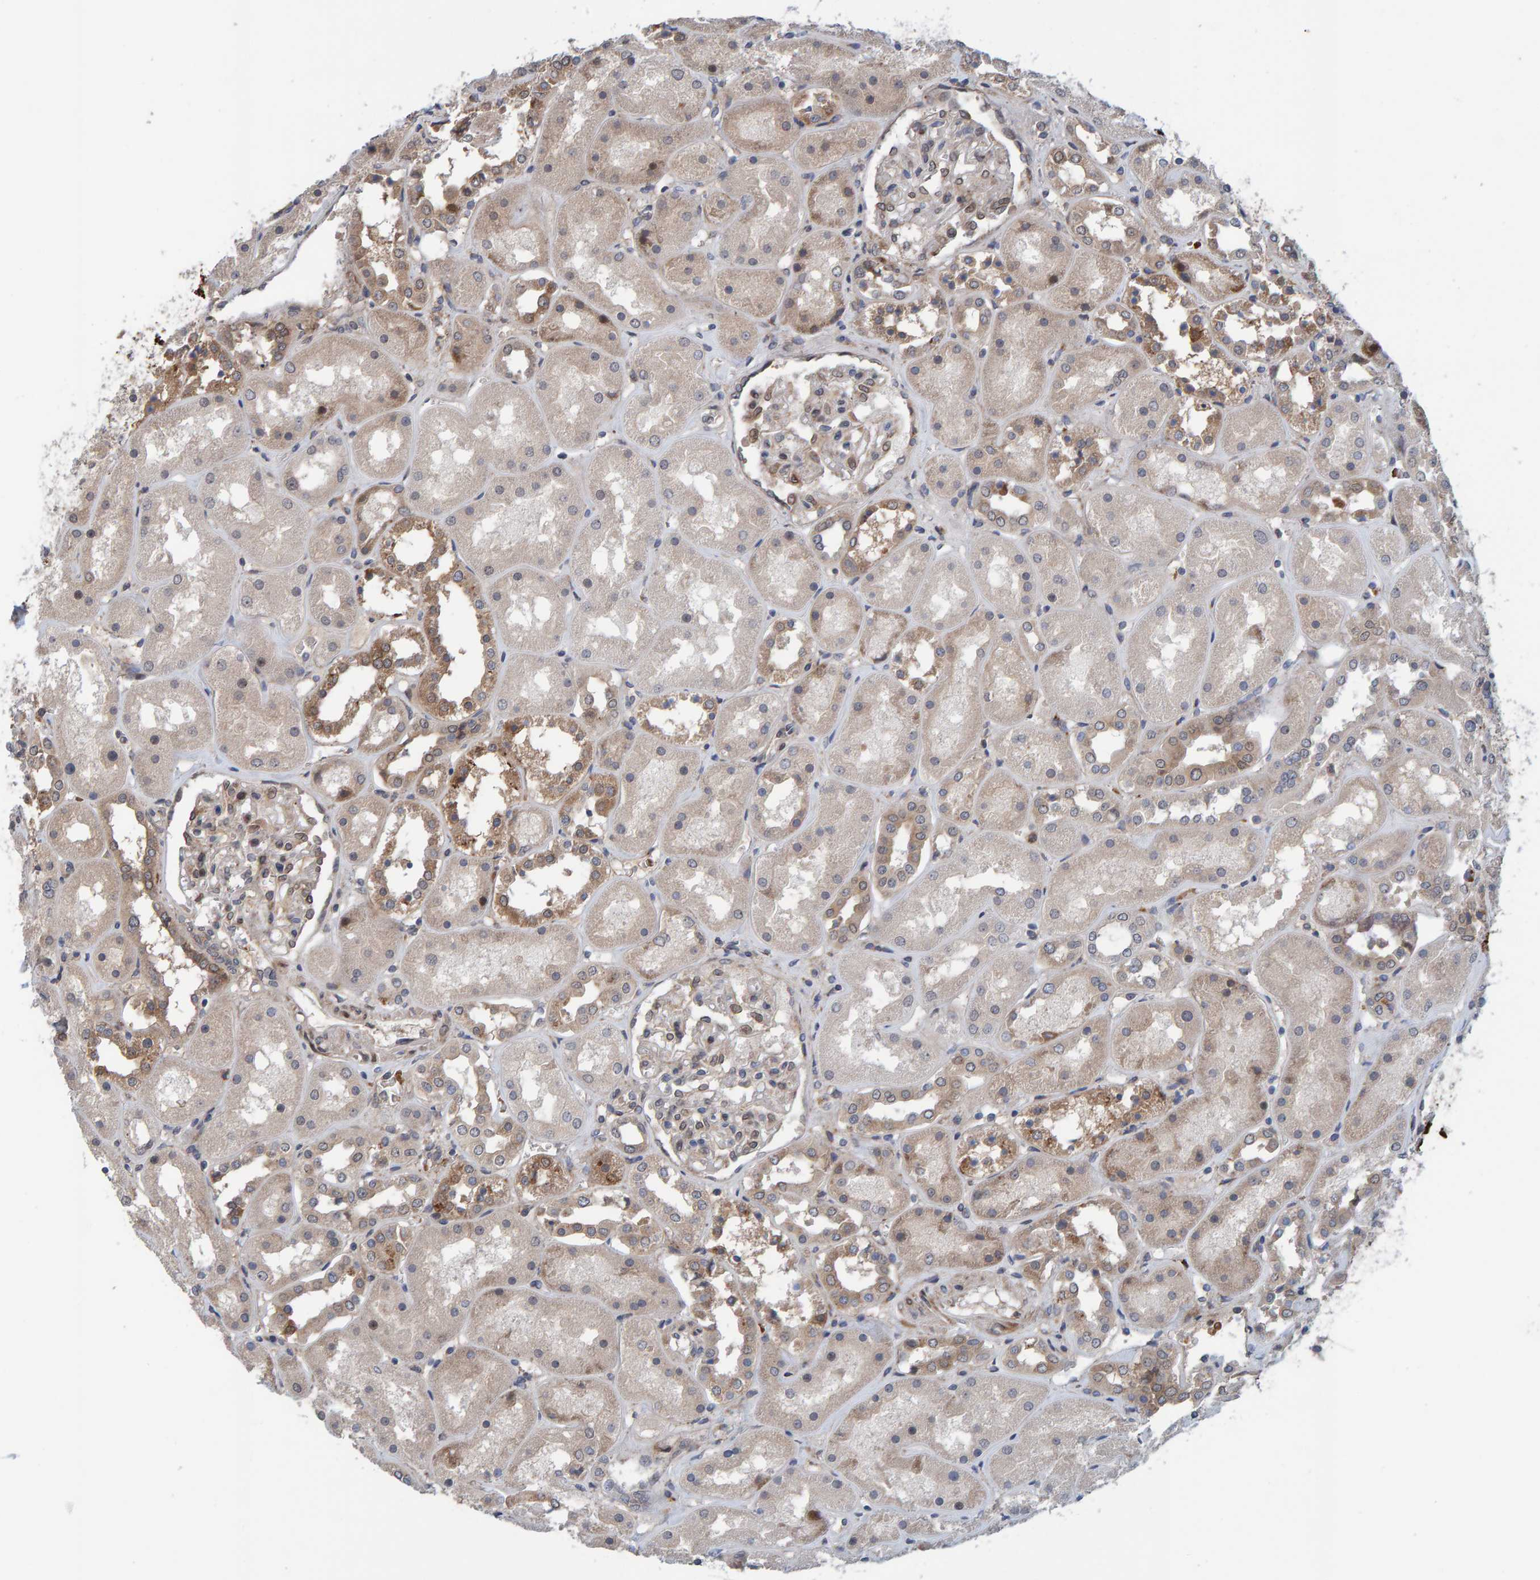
{"staining": {"intensity": "moderate", "quantity": "25%-75%", "location": "cytoplasmic/membranous"}, "tissue": "kidney", "cell_type": "Cells in glomeruli", "image_type": "normal", "snomed": [{"axis": "morphology", "description": "Normal tissue, NOS"}, {"axis": "topography", "description": "Kidney"}], "caption": "The immunohistochemical stain shows moderate cytoplasmic/membranous expression in cells in glomeruli of normal kidney.", "gene": "MFSD6L", "patient": {"sex": "male", "age": 70}}